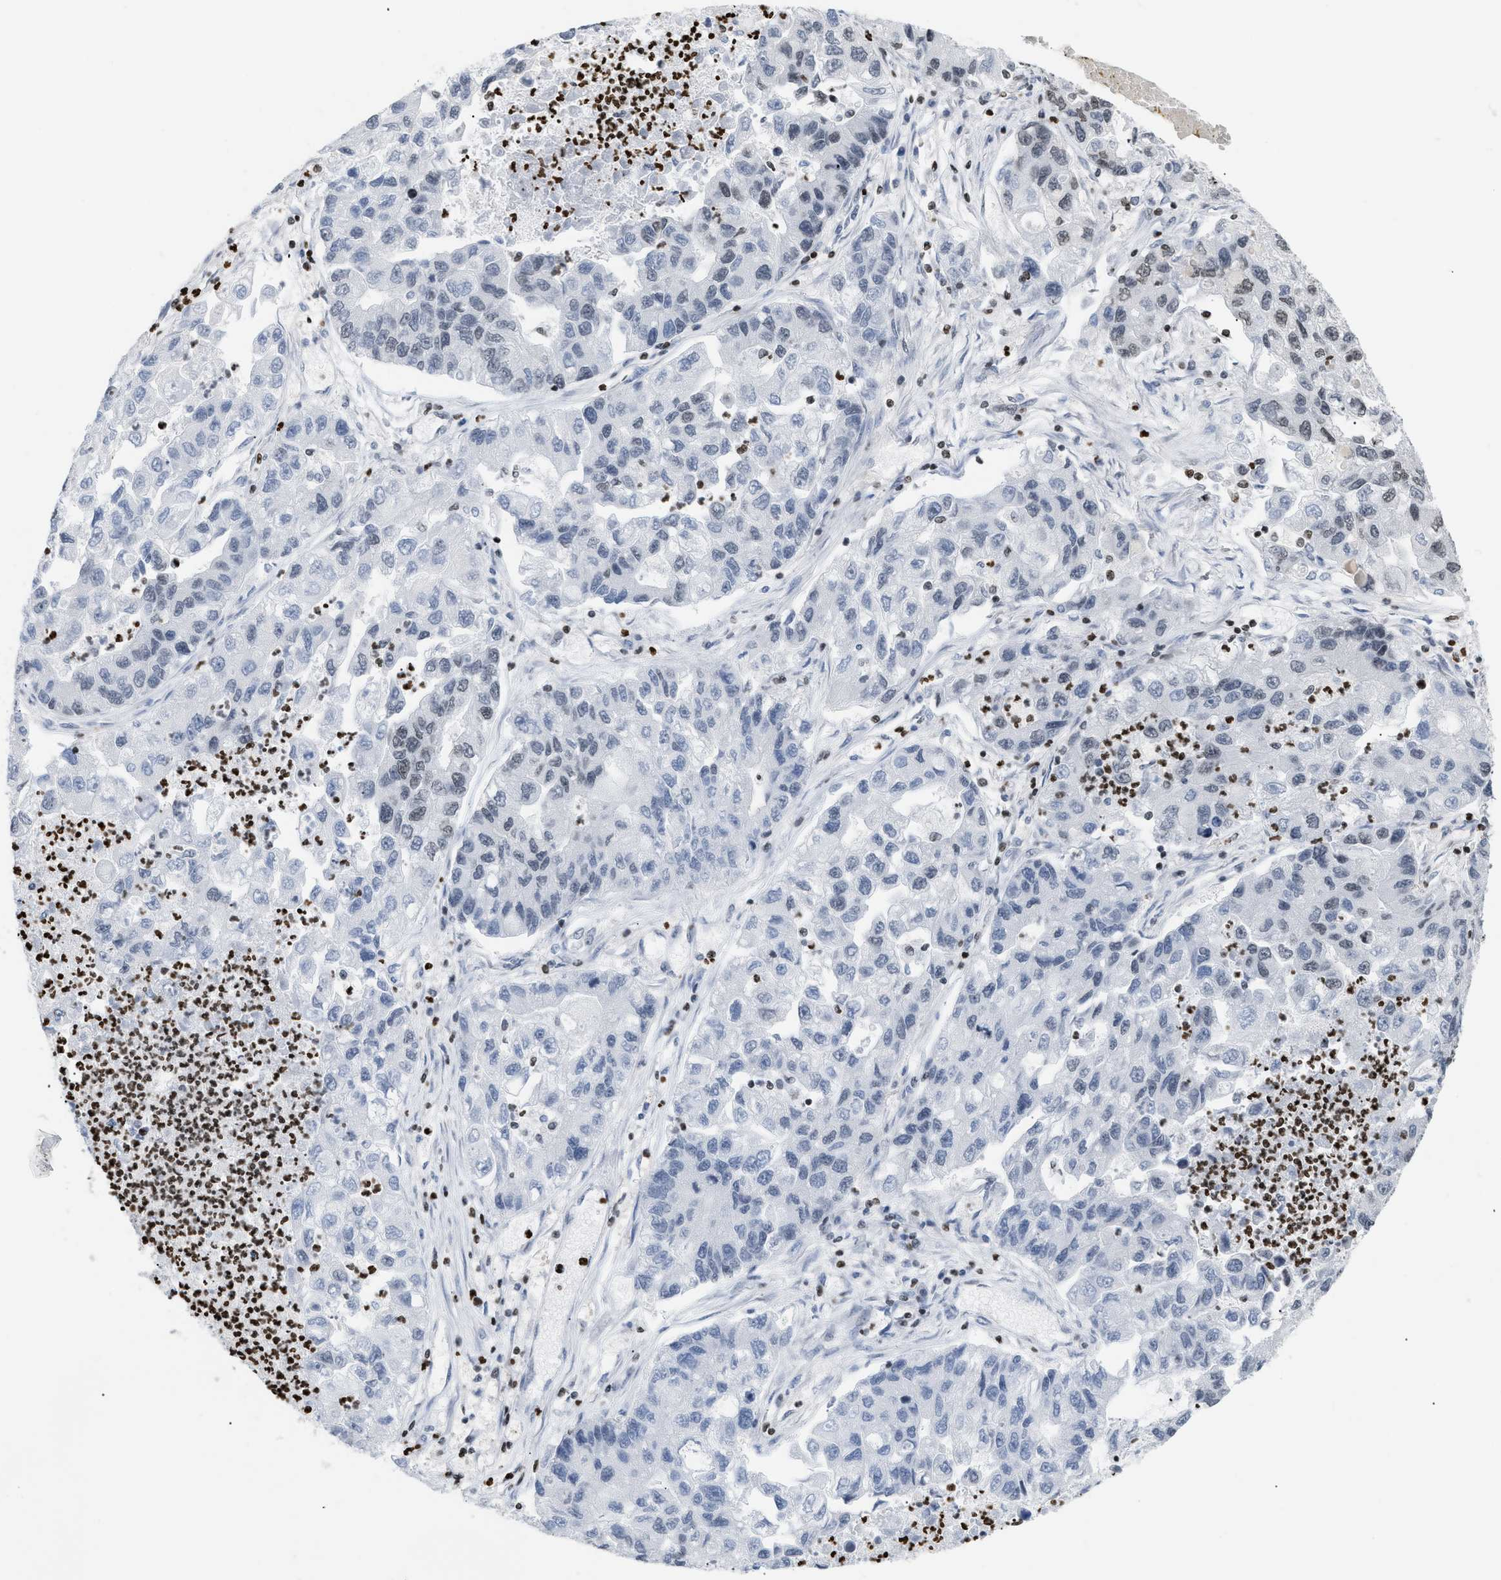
{"staining": {"intensity": "weak", "quantity": "25%-75%", "location": "nuclear"}, "tissue": "lung cancer", "cell_type": "Tumor cells", "image_type": "cancer", "snomed": [{"axis": "morphology", "description": "Adenocarcinoma, NOS"}, {"axis": "topography", "description": "Lung"}], "caption": "Lung adenocarcinoma tissue exhibits weak nuclear expression in about 25%-75% of tumor cells, visualized by immunohistochemistry.", "gene": "HMGN2", "patient": {"sex": "female", "age": 51}}